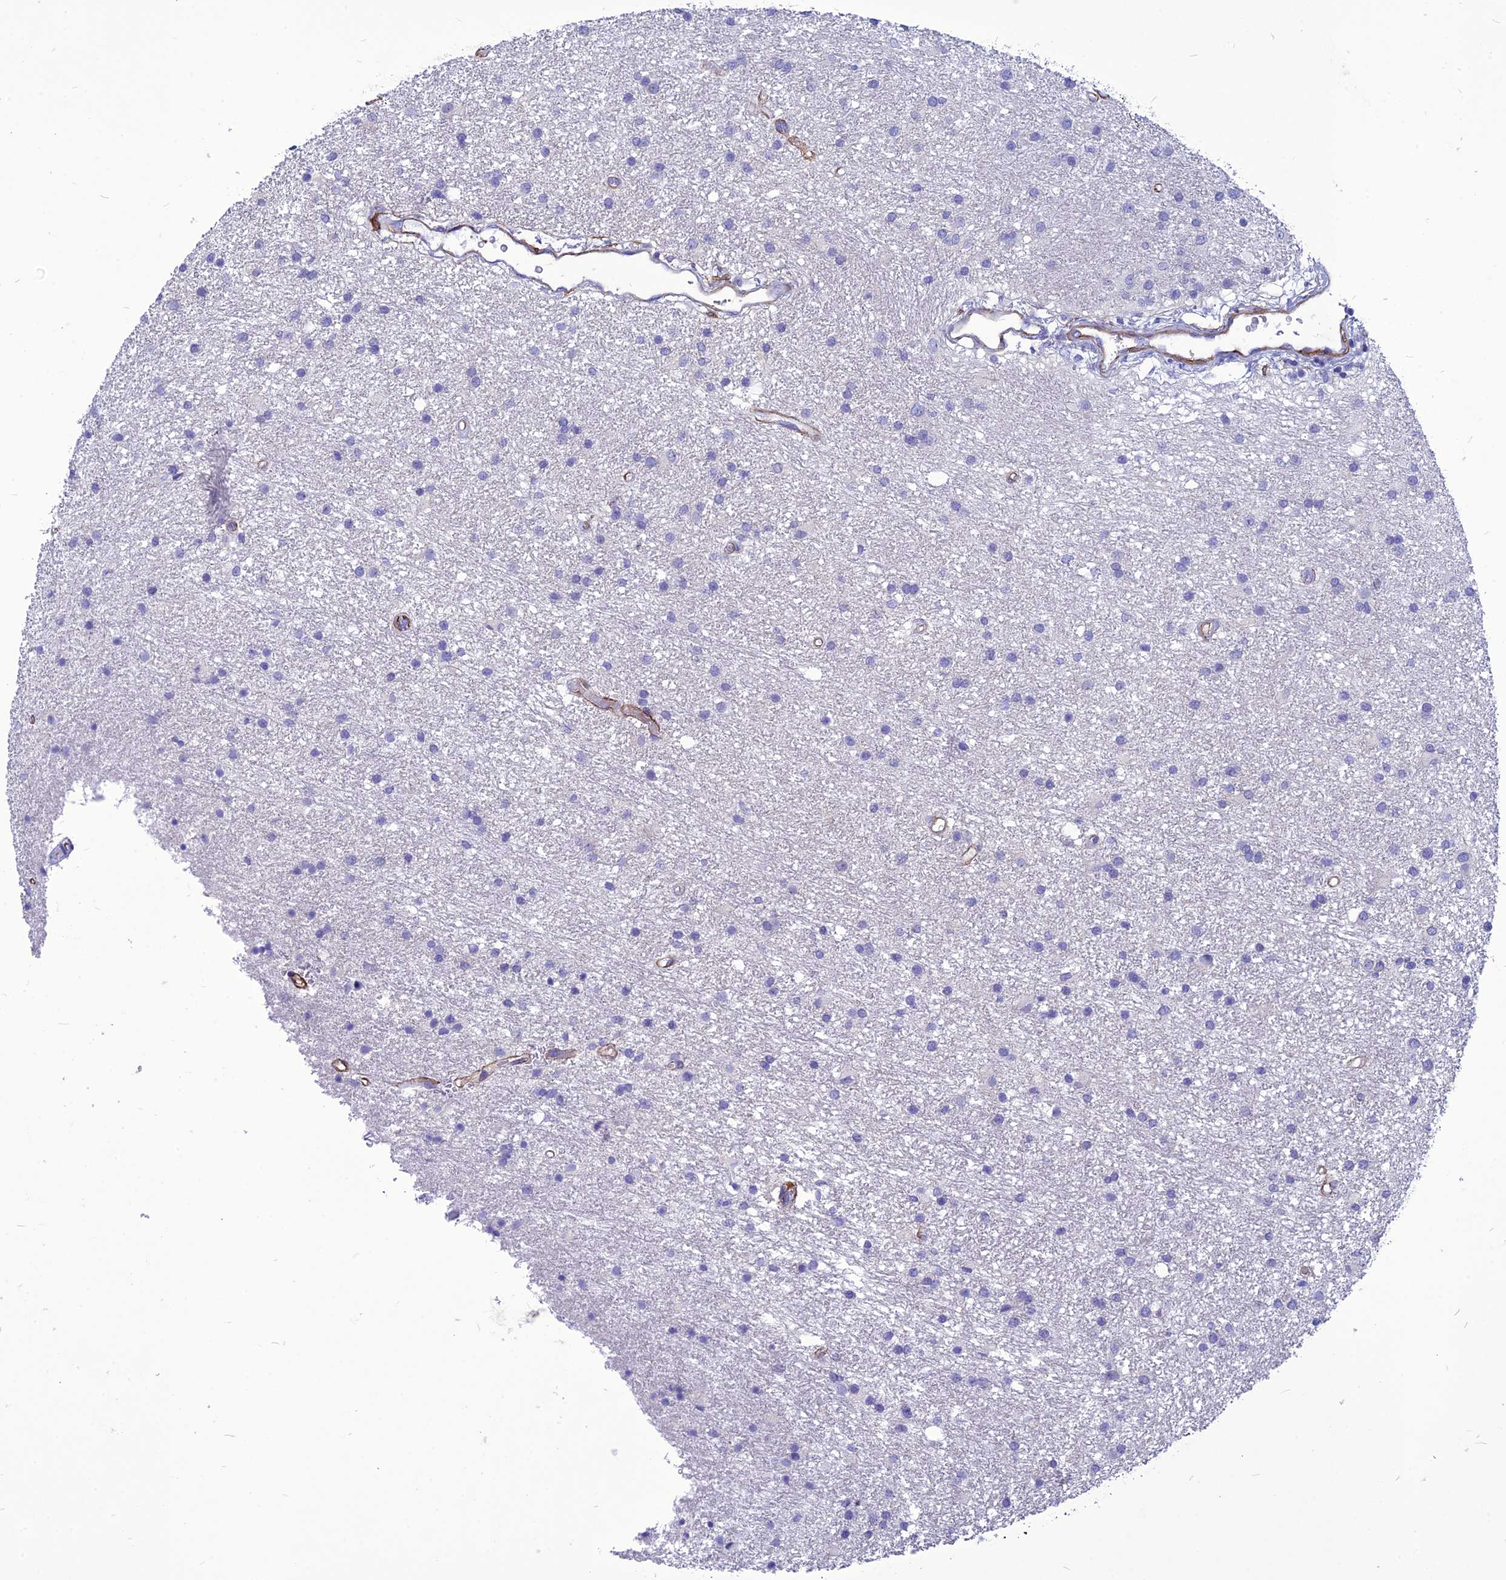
{"staining": {"intensity": "negative", "quantity": "none", "location": "none"}, "tissue": "glioma", "cell_type": "Tumor cells", "image_type": "cancer", "snomed": [{"axis": "morphology", "description": "Glioma, malignant, High grade"}, {"axis": "topography", "description": "Brain"}], "caption": "The histopathology image reveals no staining of tumor cells in glioma.", "gene": "NKD1", "patient": {"sex": "male", "age": 77}}